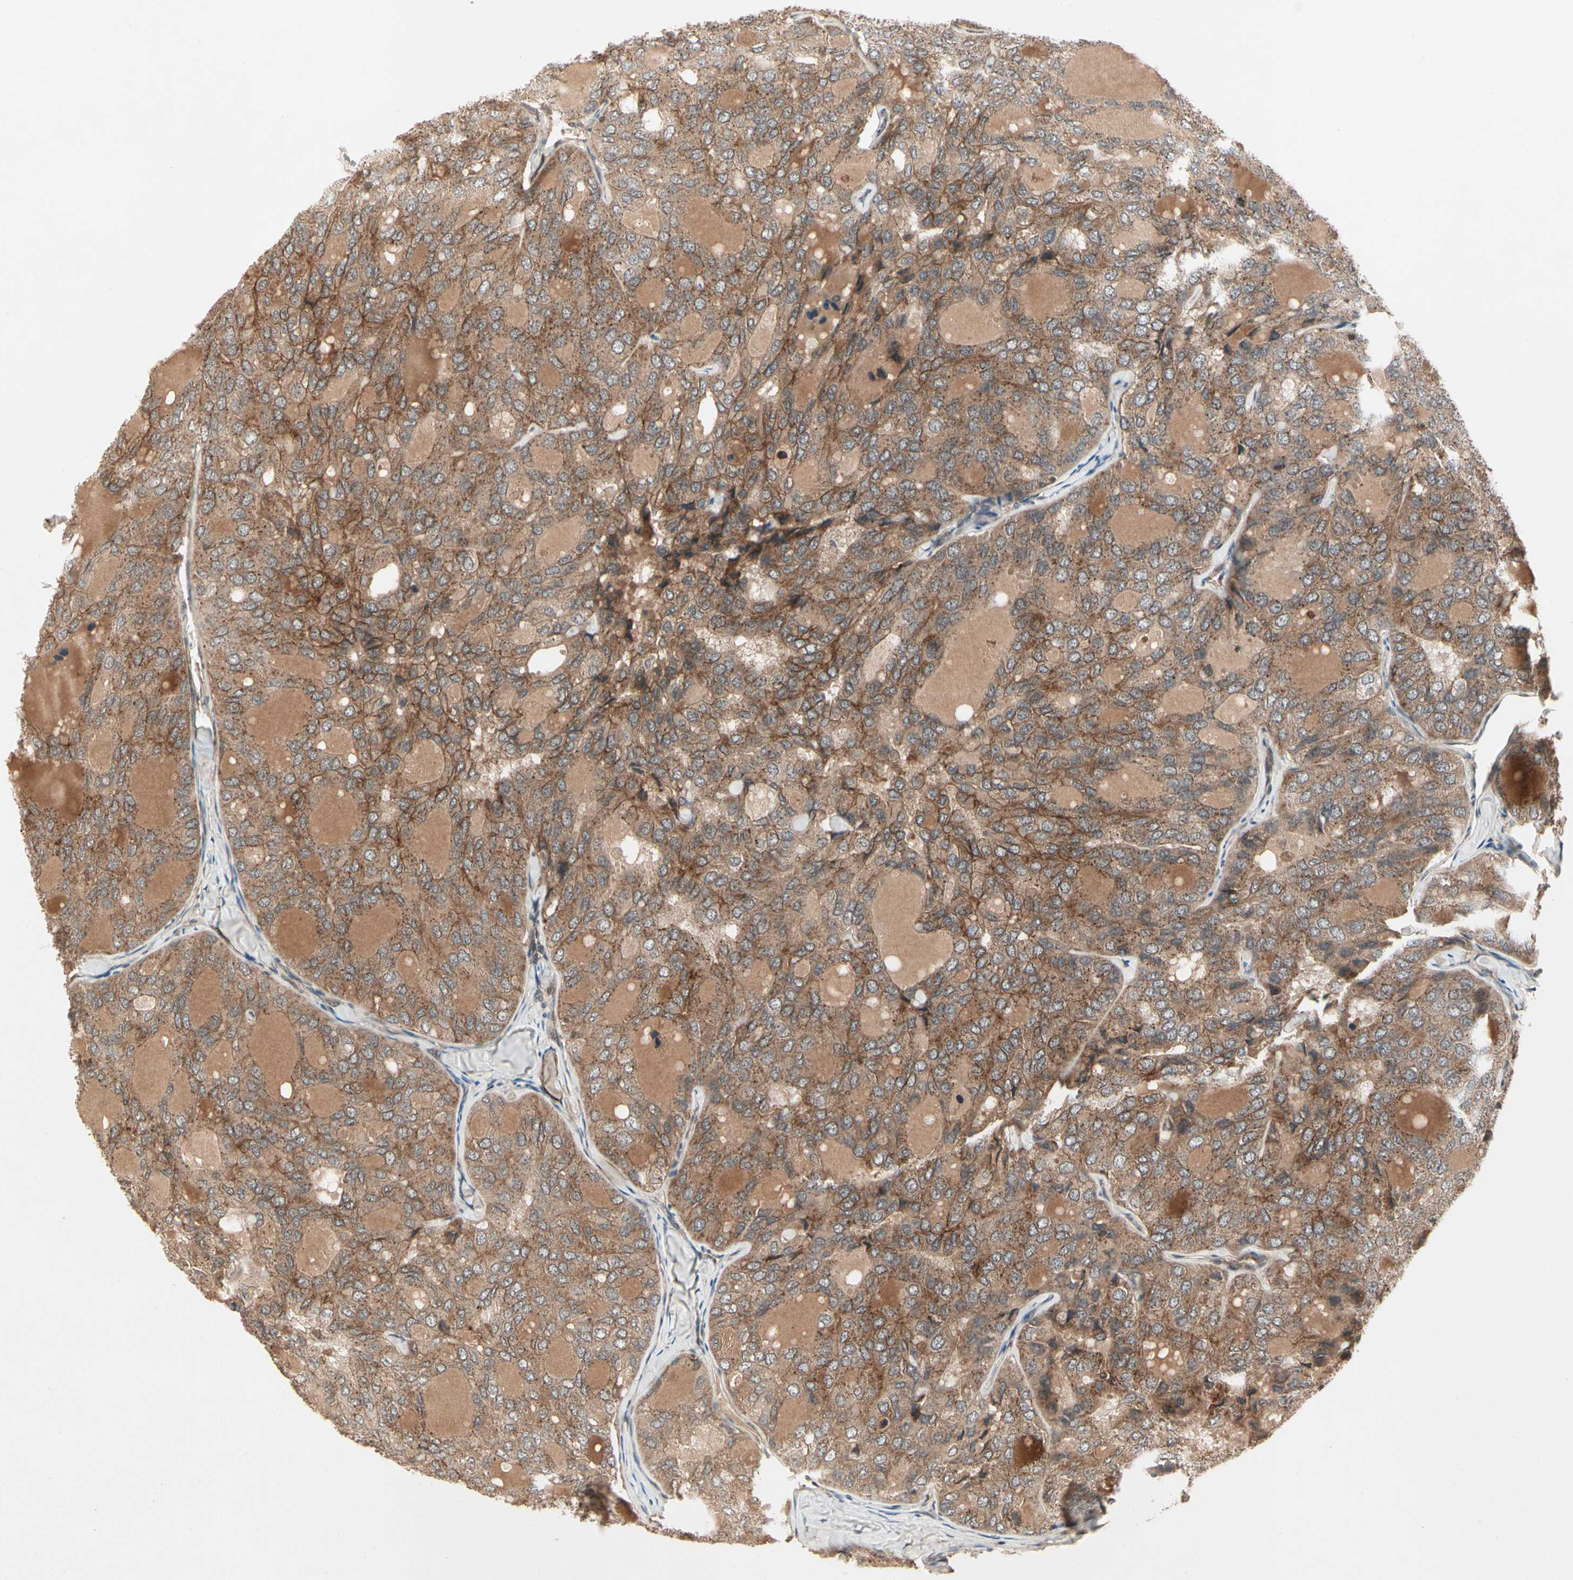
{"staining": {"intensity": "moderate", "quantity": ">75%", "location": "cytoplasmic/membranous"}, "tissue": "thyroid cancer", "cell_type": "Tumor cells", "image_type": "cancer", "snomed": [{"axis": "morphology", "description": "Follicular adenoma carcinoma, NOS"}, {"axis": "topography", "description": "Thyroid gland"}], "caption": "IHC photomicrograph of human thyroid cancer stained for a protein (brown), which exhibits medium levels of moderate cytoplasmic/membranous staining in about >75% of tumor cells.", "gene": "FLOT1", "patient": {"sex": "male", "age": 75}}